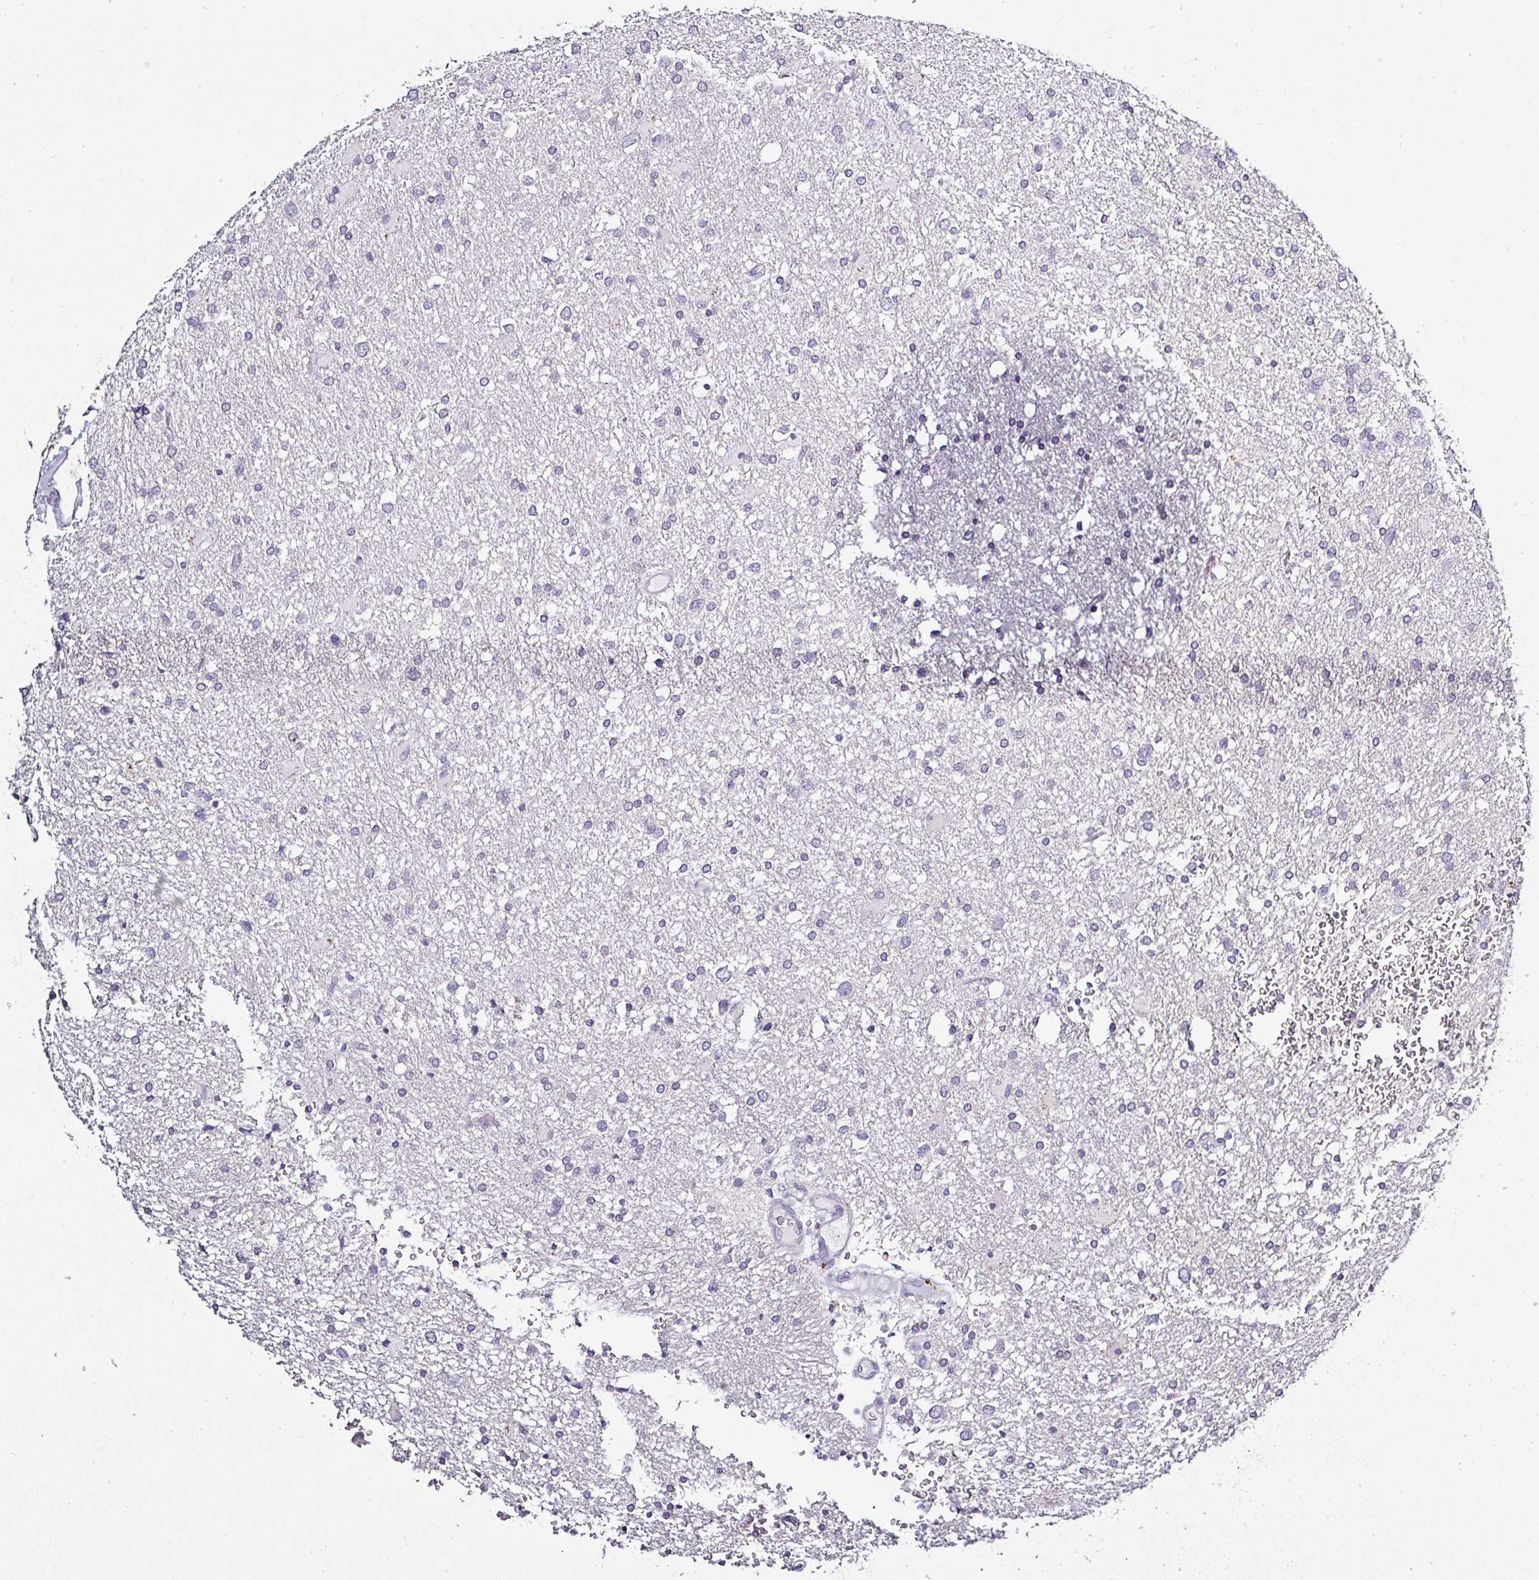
{"staining": {"intensity": "negative", "quantity": "none", "location": "none"}, "tissue": "glioma", "cell_type": "Tumor cells", "image_type": "cancer", "snomed": [{"axis": "morphology", "description": "Glioma, malignant, Low grade"}, {"axis": "topography", "description": "Brain"}], "caption": "Malignant glioma (low-grade) was stained to show a protein in brown. There is no significant expression in tumor cells.", "gene": "SERPINB3", "patient": {"sex": "female", "age": 32}}